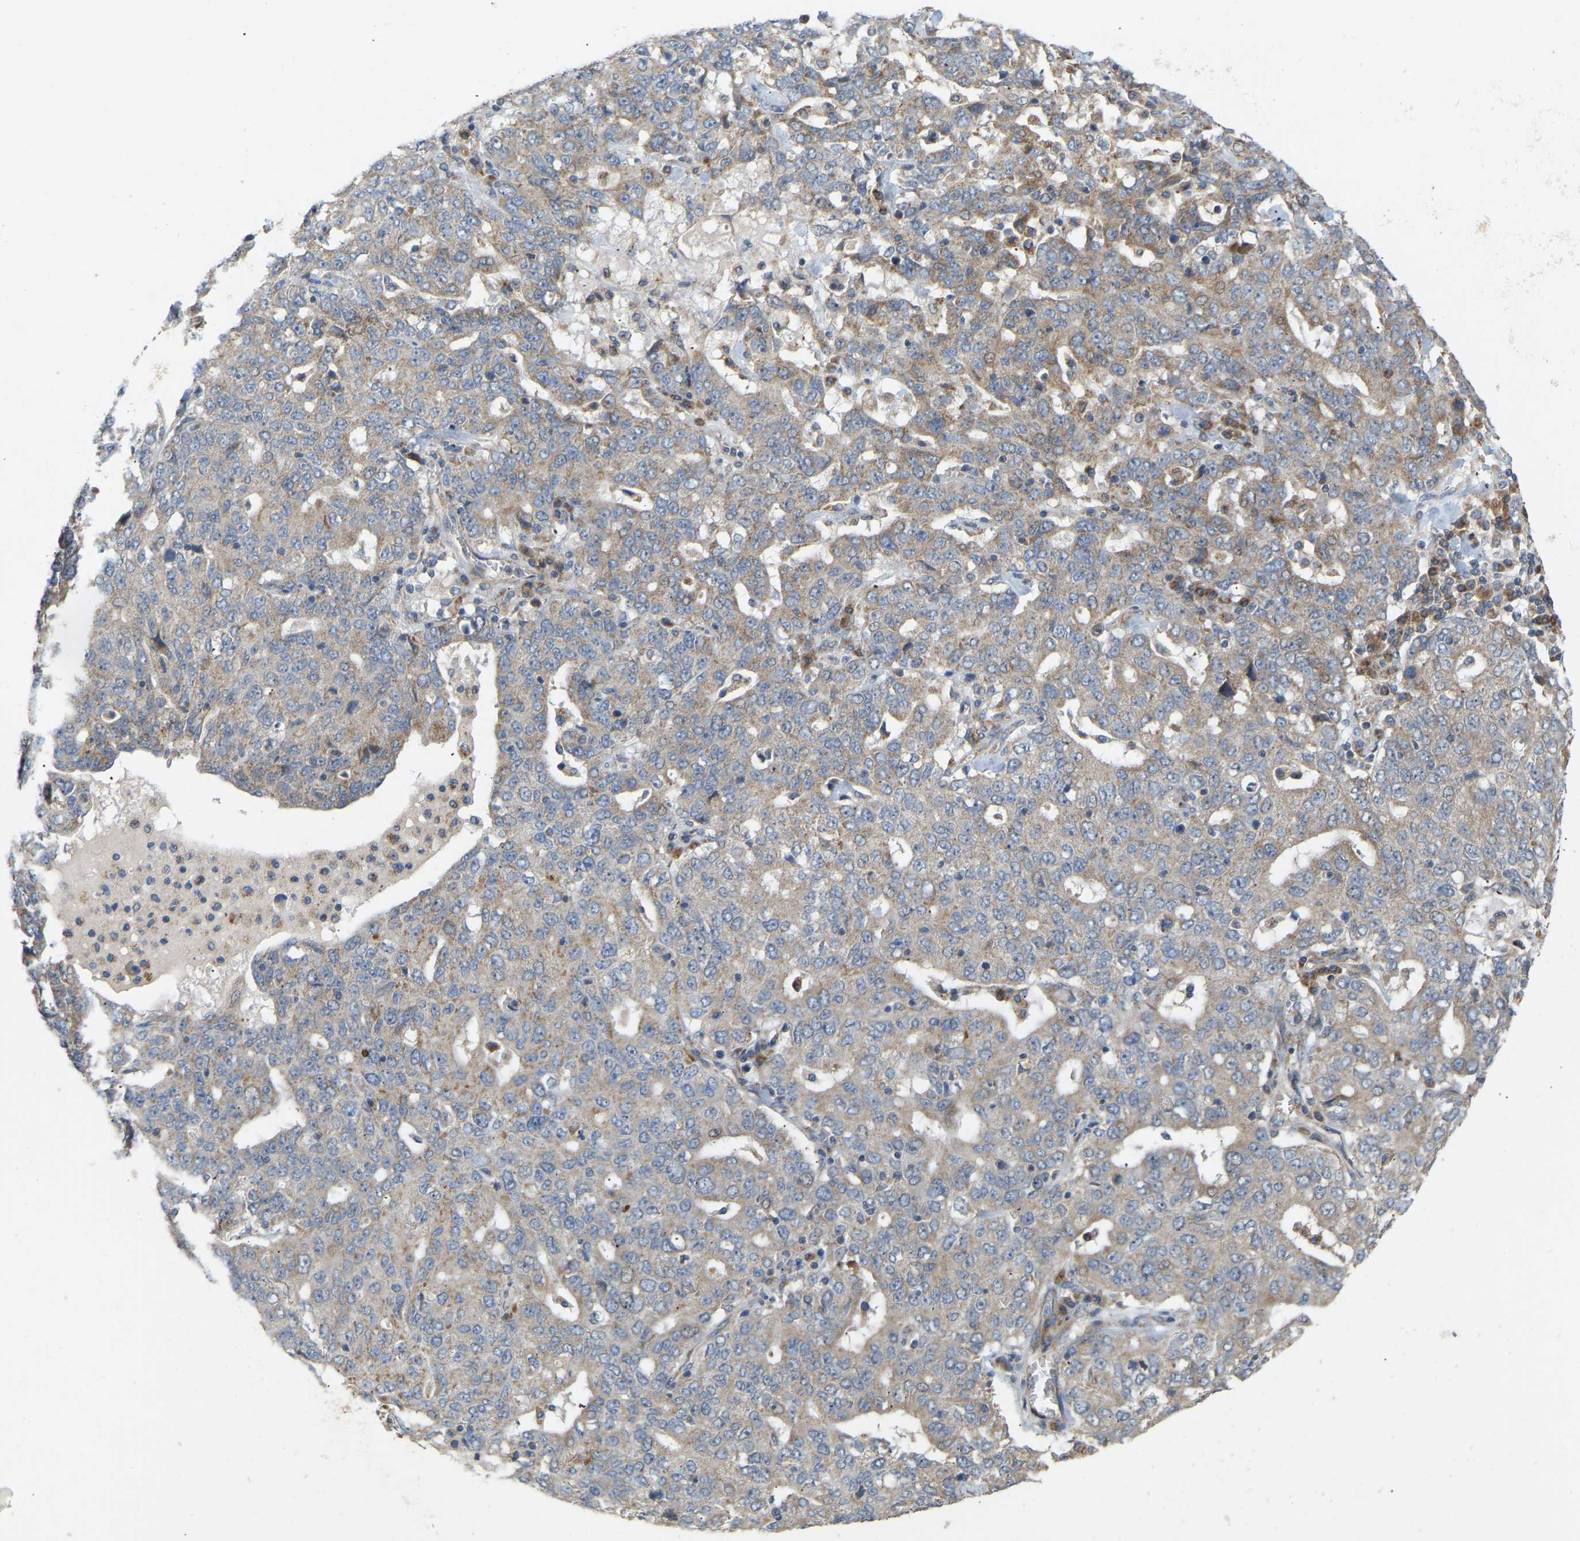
{"staining": {"intensity": "weak", "quantity": "<25%", "location": "cytoplasmic/membranous"}, "tissue": "ovarian cancer", "cell_type": "Tumor cells", "image_type": "cancer", "snomed": [{"axis": "morphology", "description": "Carcinoma, endometroid"}, {"axis": "topography", "description": "Ovary"}], "caption": "Ovarian cancer stained for a protein using immunohistochemistry exhibits no positivity tumor cells.", "gene": "HACD2", "patient": {"sex": "female", "age": 62}}